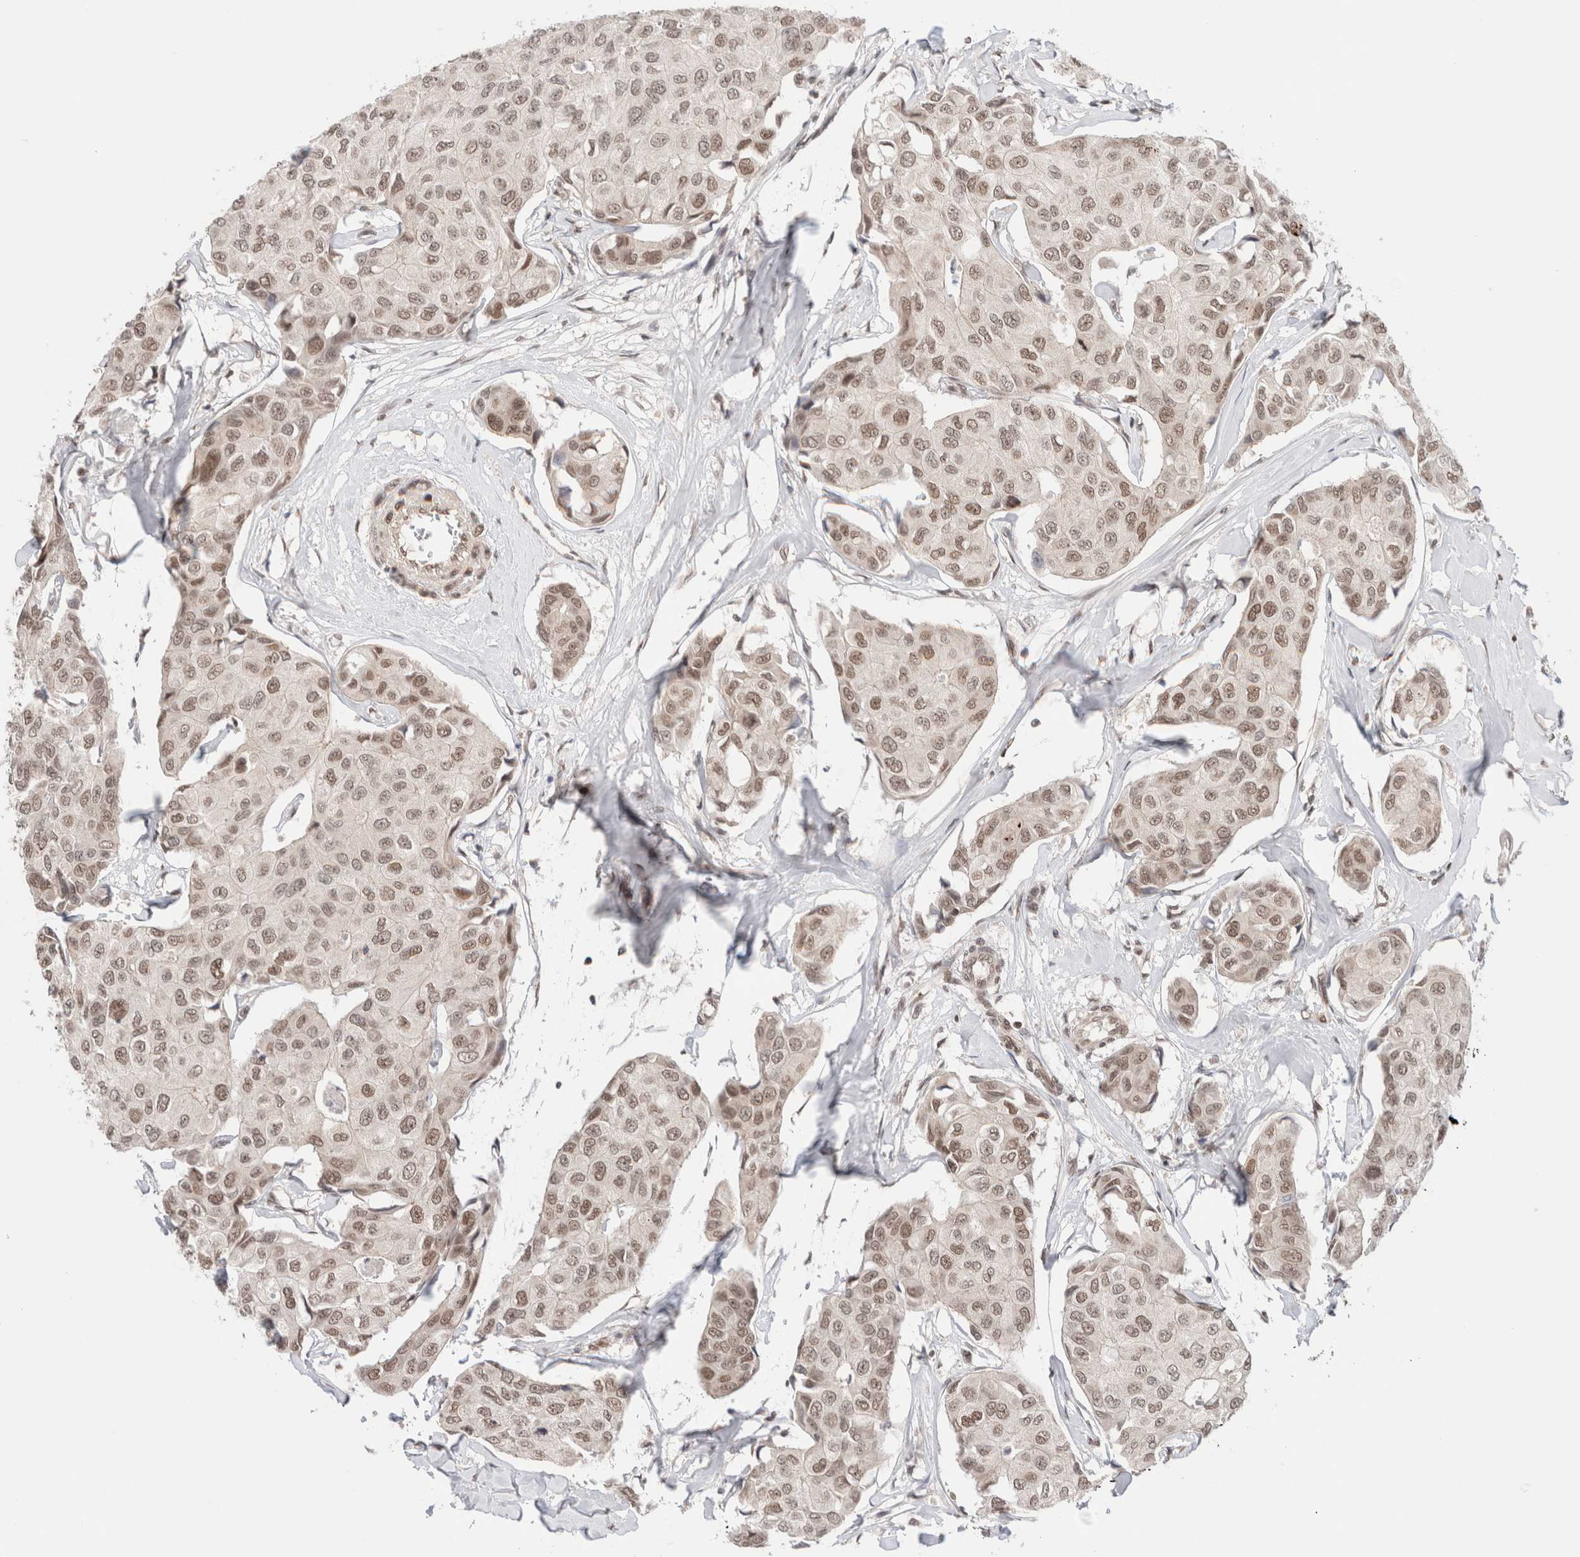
{"staining": {"intensity": "weak", "quantity": ">75%", "location": "nuclear"}, "tissue": "breast cancer", "cell_type": "Tumor cells", "image_type": "cancer", "snomed": [{"axis": "morphology", "description": "Duct carcinoma"}, {"axis": "topography", "description": "Breast"}], "caption": "This photomicrograph displays IHC staining of human breast invasive ductal carcinoma, with low weak nuclear staining in about >75% of tumor cells.", "gene": "GATAD2A", "patient": {"sex": "female", "age": 80}}